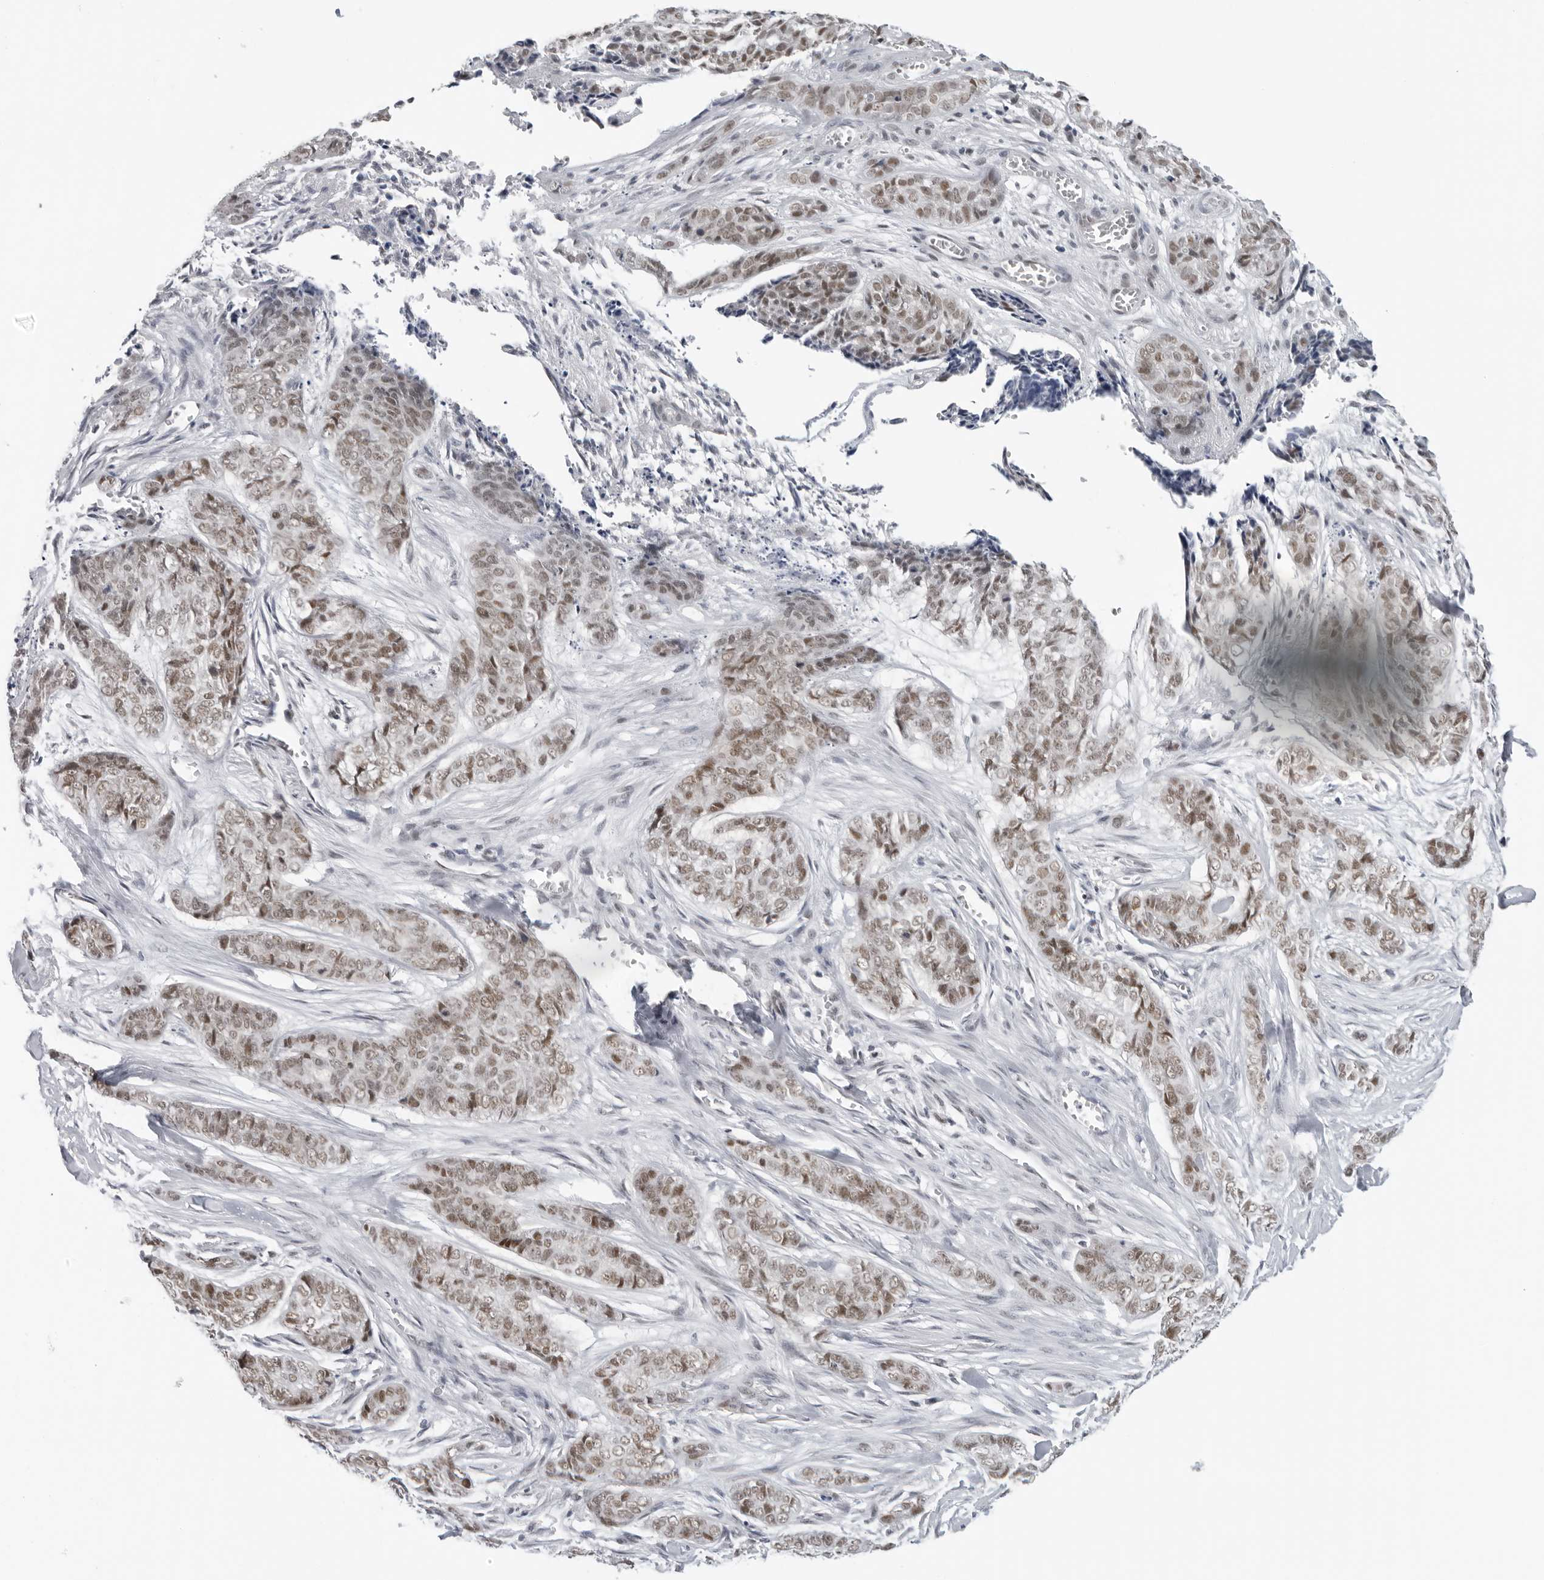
{"staining": {"intensity": "weak", "quantity": ">75%", "location": "nuclear"}, "tissue": "skin cancer", "cell_type": "Tumor cells", "image_type": "cancer", "snomed": [{"axis": "morphology", "description": "Basal cell carcinoma"}, {"axis": "topography", "description": "Skin"}], "caption": "Protein staining of skin basal cell carcinoma tissue shows weak nuclear expression in approximately >75% of tumor cells.", "gene": "FOXK2", "patient": {"sex": "female", "age": 64}}